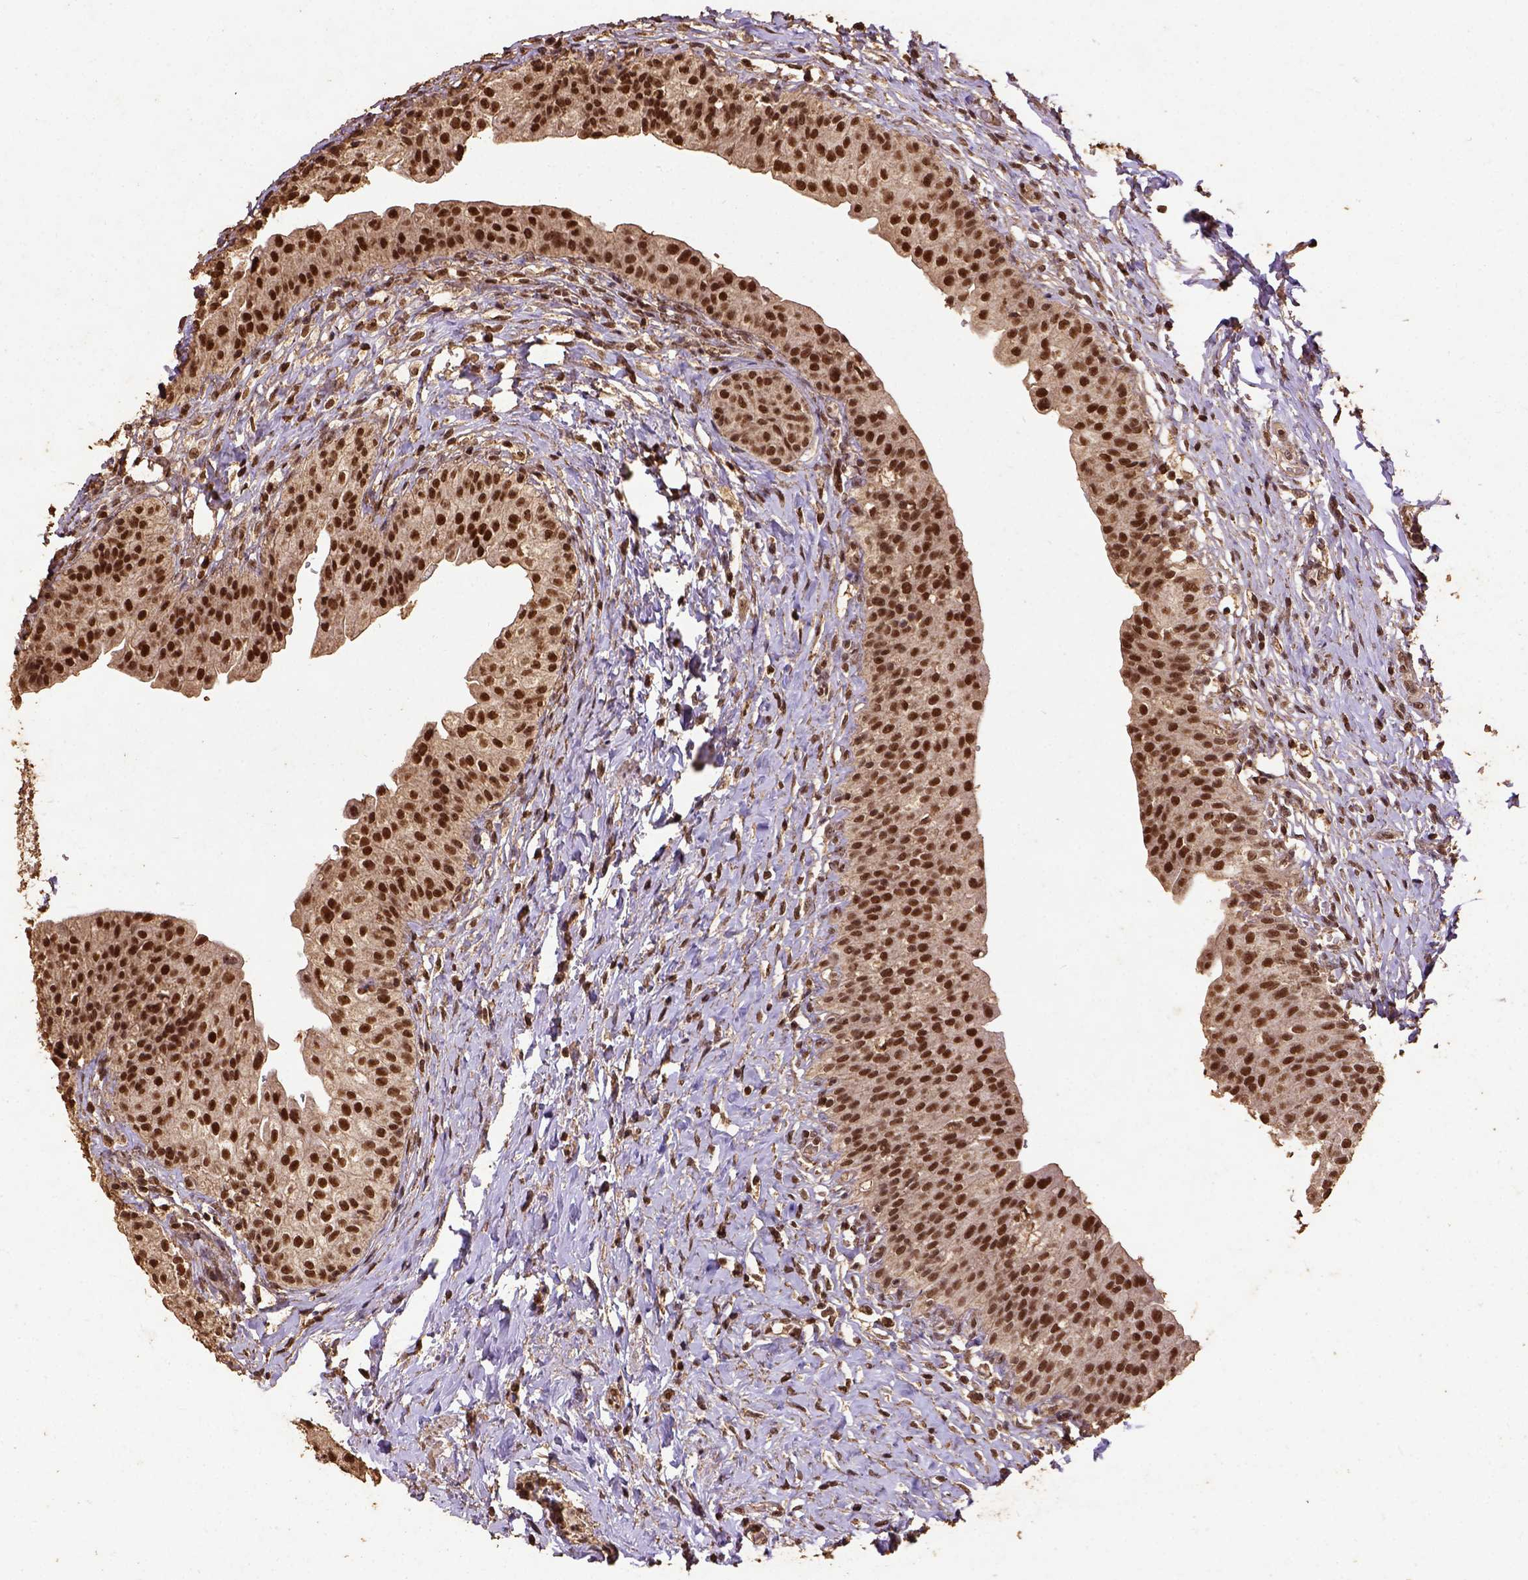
{"staining": {"intensity": "strong", "quantity": ">75%", "location": "nuclear"}, "tissue": "urinary bladder", "cell_type": "Urothelial cells", "image_type": "normal", "snomed": [{"axis": "morphology", "description": "Normal tissue, NOS"}, {"axis": "topography", "description": "Urinary bladder"}], "caption": "A histopathology image of human urinary bladder stained for a protein demonstrates strong nuclear brown staining in urothelial cells. (DAB (3,3'-diaminobenzidine) IHC with brightfield microscopy, high magnification).", "gene": "NACC1", "patient": {"sex": "male", "age": 76}}